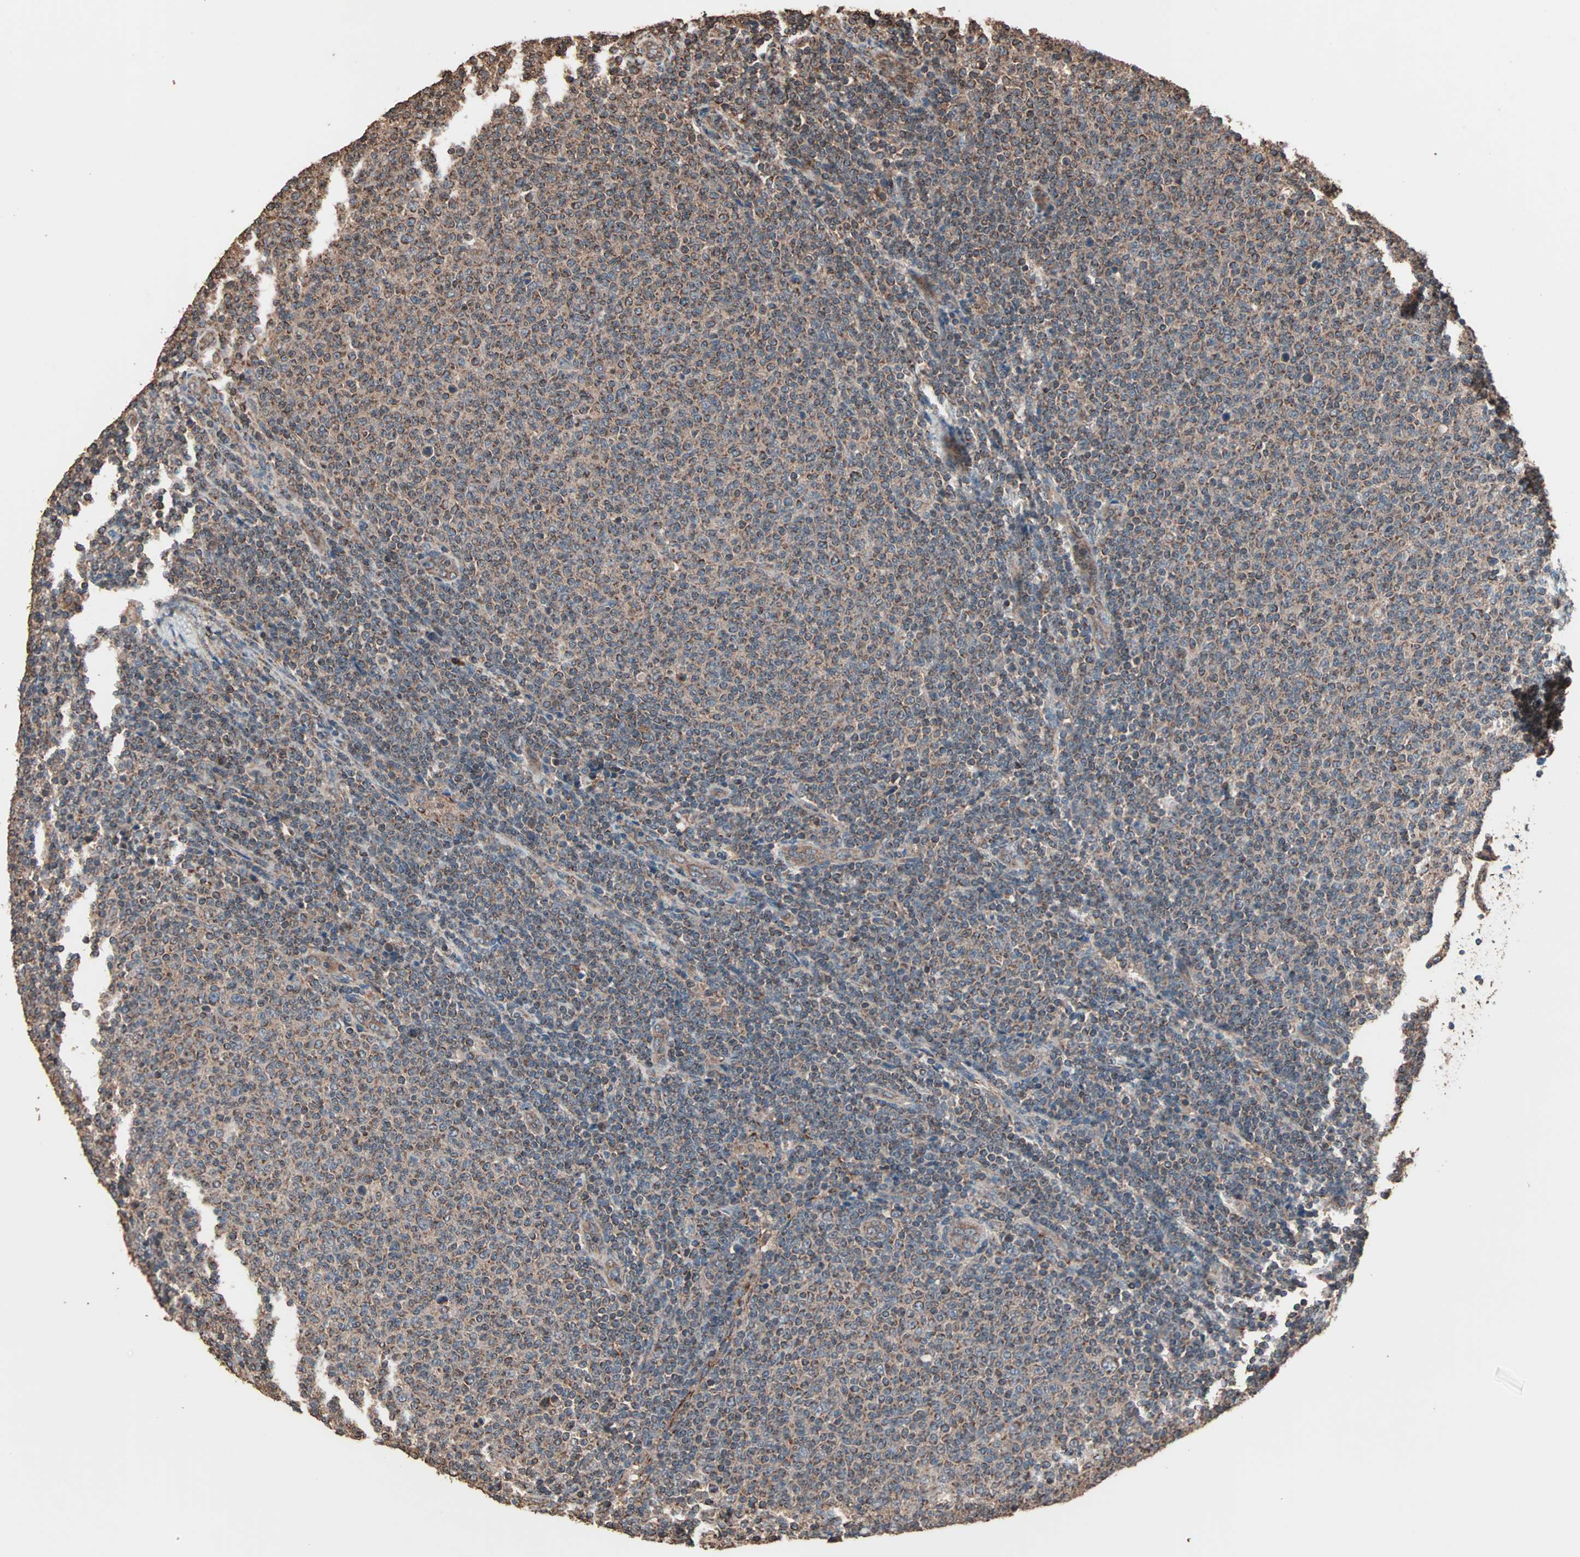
{"staining": {"intensity": "moderate", "quantity": ">75%", "location": "cytoplasmic/membranous"}, "tissue": "lymphoma", "cell_type": "Tumor cells", "image_type": "cancer", "snomed": [{"axis": "morphology", "description": "Malignant lymphoma, non-Hodgkin's type, Low grade"}, {"axis": "topography", "description": "Lymph node"}], "caption": "IHC micrograph of human malignant lymphoma, non-Hodgkin's type (low-grade) stained for a protein (brown), which shows medium levels of moderate cytoplasmic/membranous positivity in approximately >75% of tumor cells.", "gene": "MRPL2", "patient": {"sex": "male", "age": 66}}